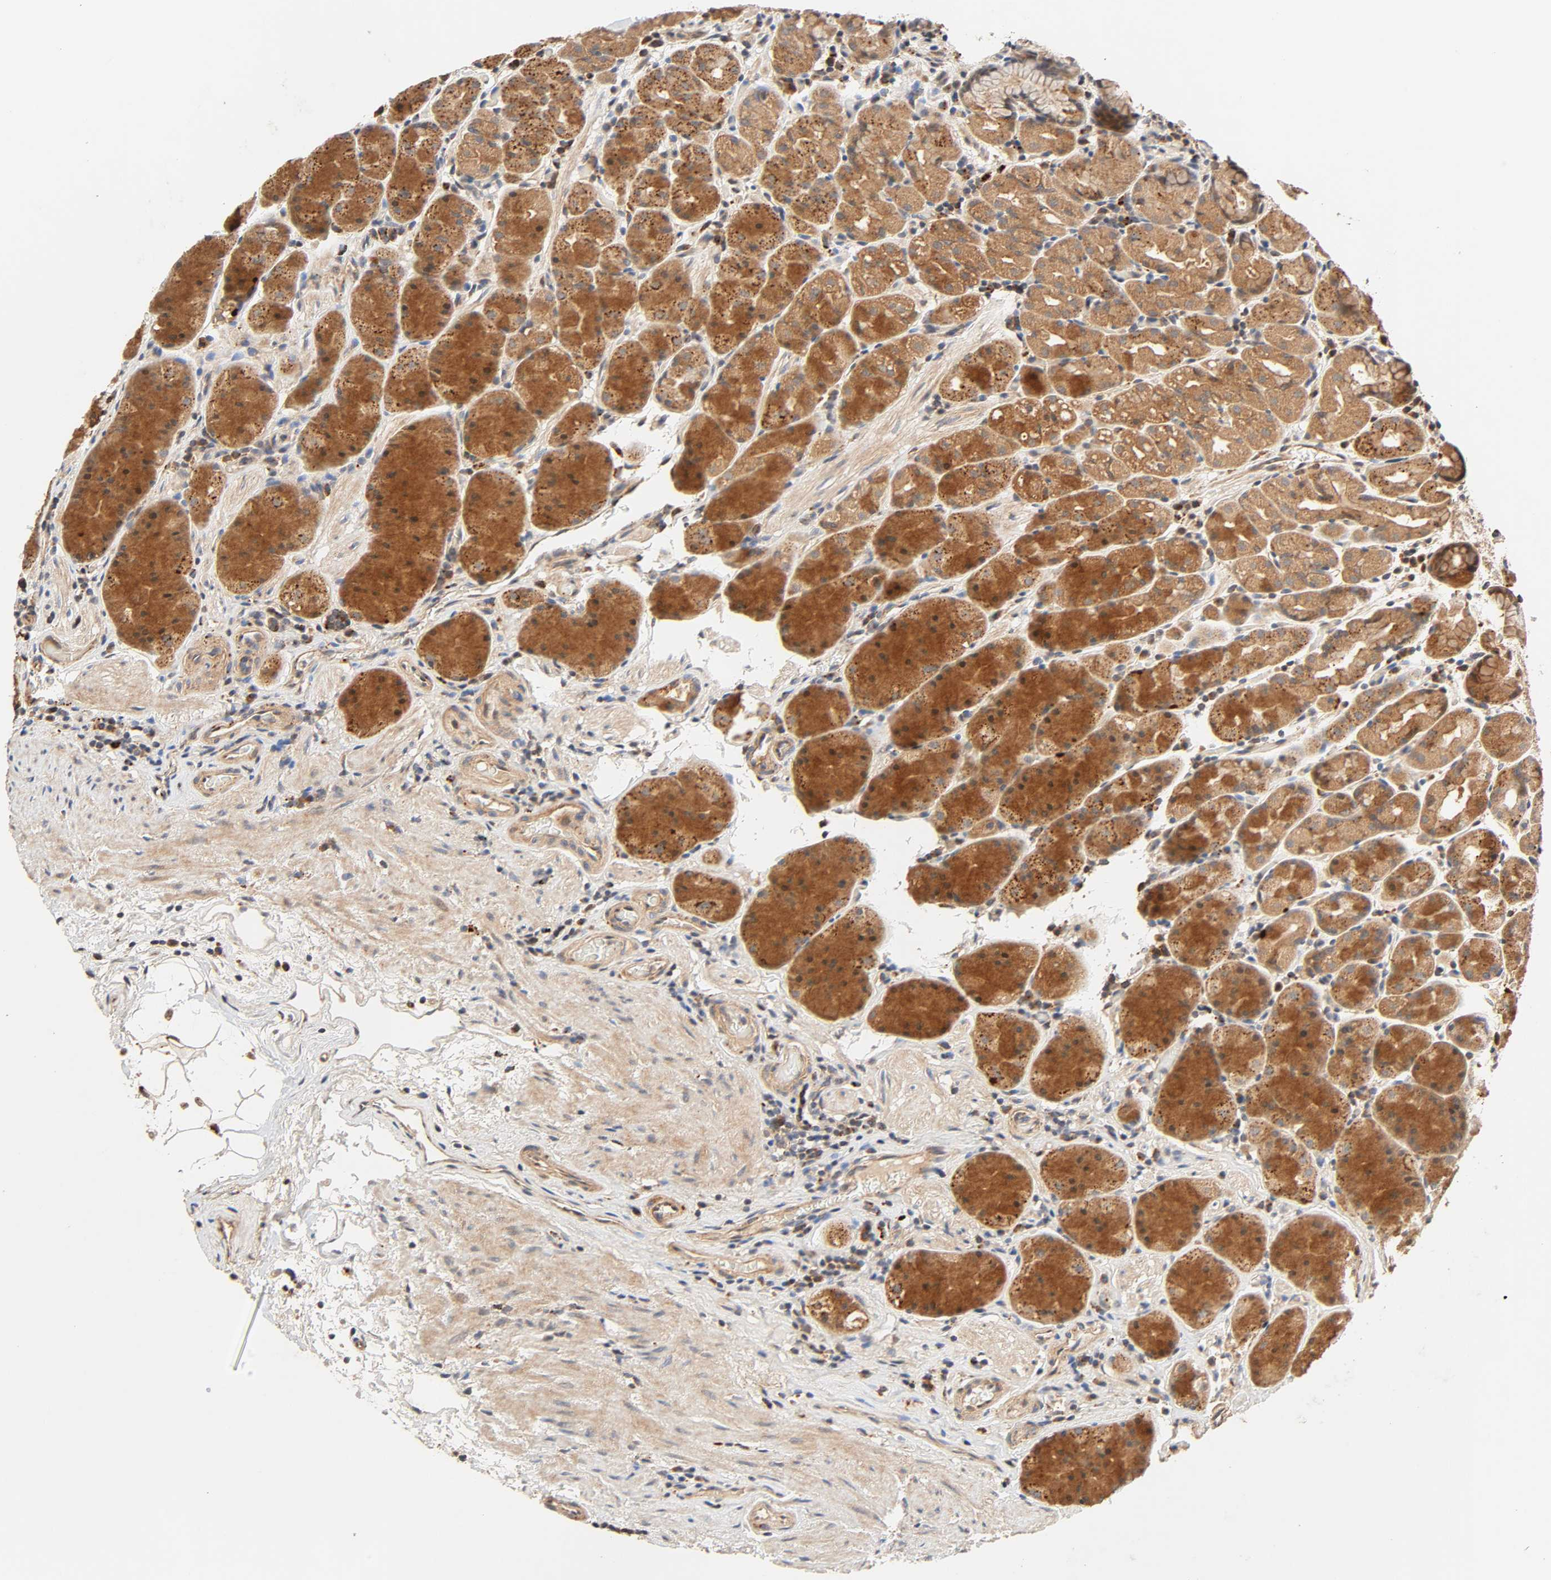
{"staining": {"intensity": "moderate", "quantity": ">75%", "location": "cytoplasmic/membranous"}, "tissue": "stomach", "cell_type": "Glandular cells", "image_type": "normal", "snomed": [{"axis": "morphology", "description": "Normal tissue, NOS"}, {"axis": "topography", "description": "Stomach, lower"}], "caption": "Unremarkable stomach was stained to show a protein in brown. There is medium levels of moderate cytoplasmic/membranous staining in about >75% of glandular cells.", "gene": "MAPK6", "patient": {"sex": "male", "age": 56}}